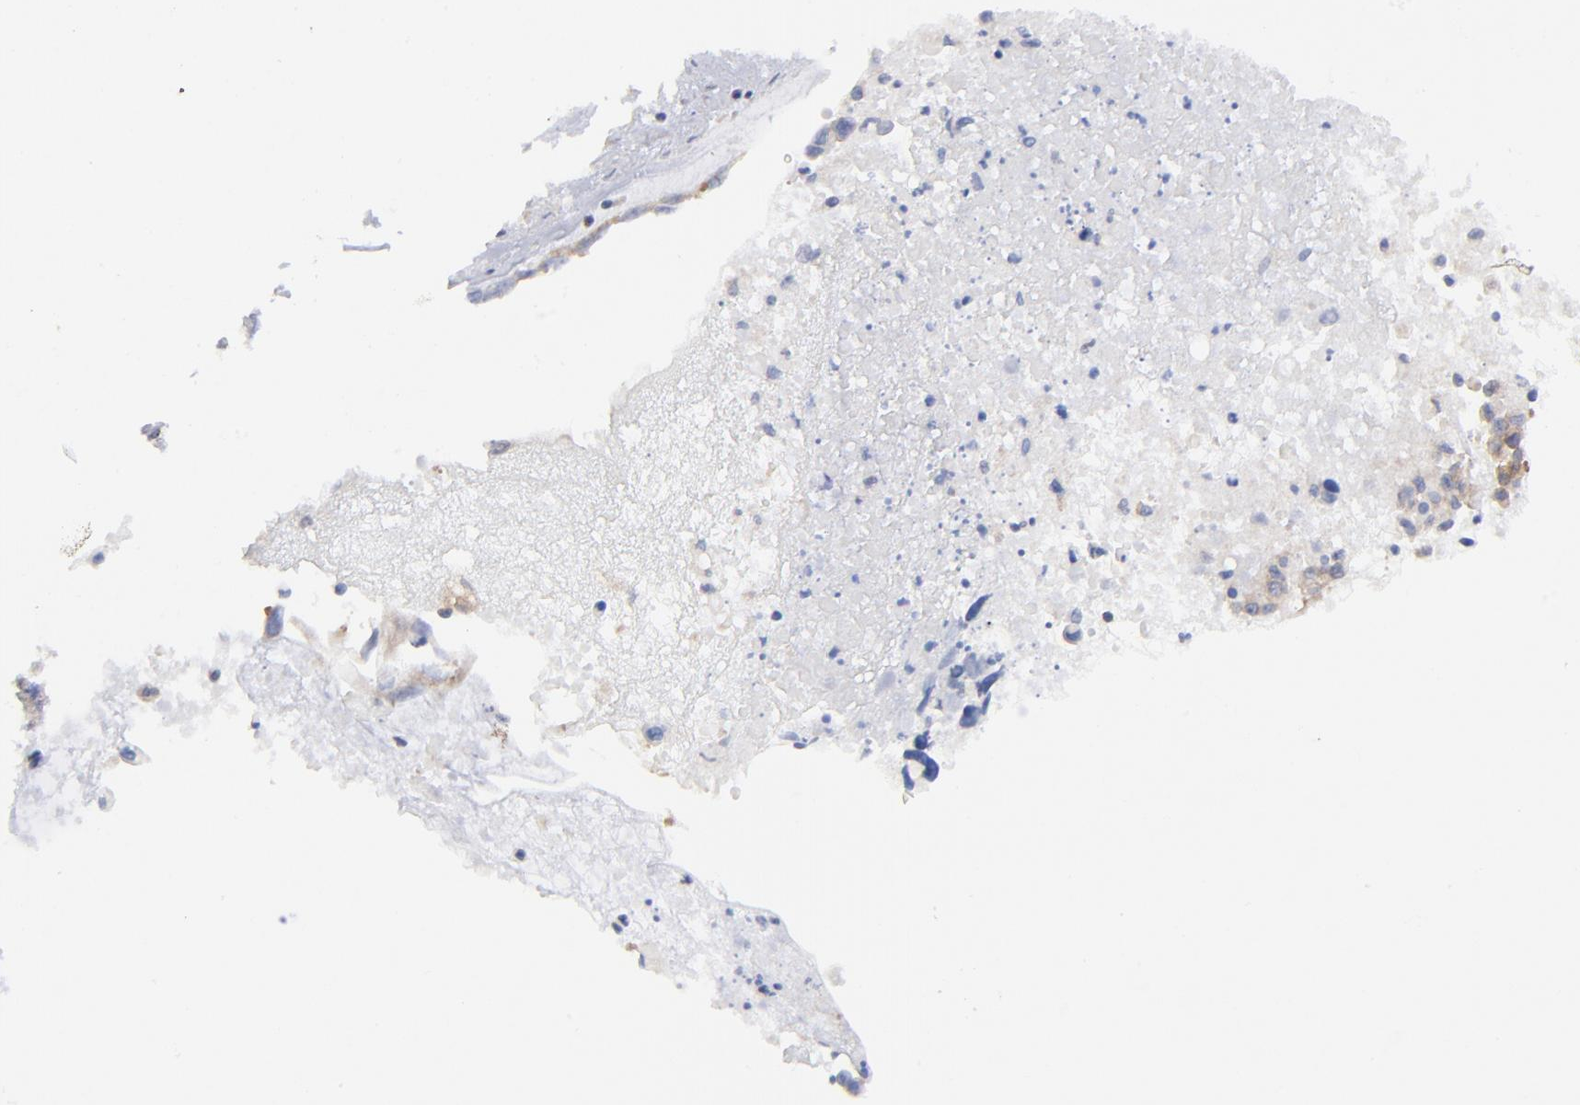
{"staining": {"intensity": "weak", "quantity": ">75%", "location": "cytoplasmic/membranous"}, "tissue": "ovarian cancer", "cell_type": "Tumor cells", "image_type": "cancer", "snomed": [{"axis": "morphology", "description": "Carcinoma, endometroid"}, {"axis": "morphology", "description": "Cystadenocarcinoma, serous, NOS"}, {"axis": "topography", "description": "Ovary"}], "caption": "This is an image of IHC staining of ovarian serous cystadenocarcinoma, which shows weak staining in the cytoplasmic/membranous of tumor cells.", "gene": "EIF2AK2", "patient": {"sex": "female", "age": 45}}